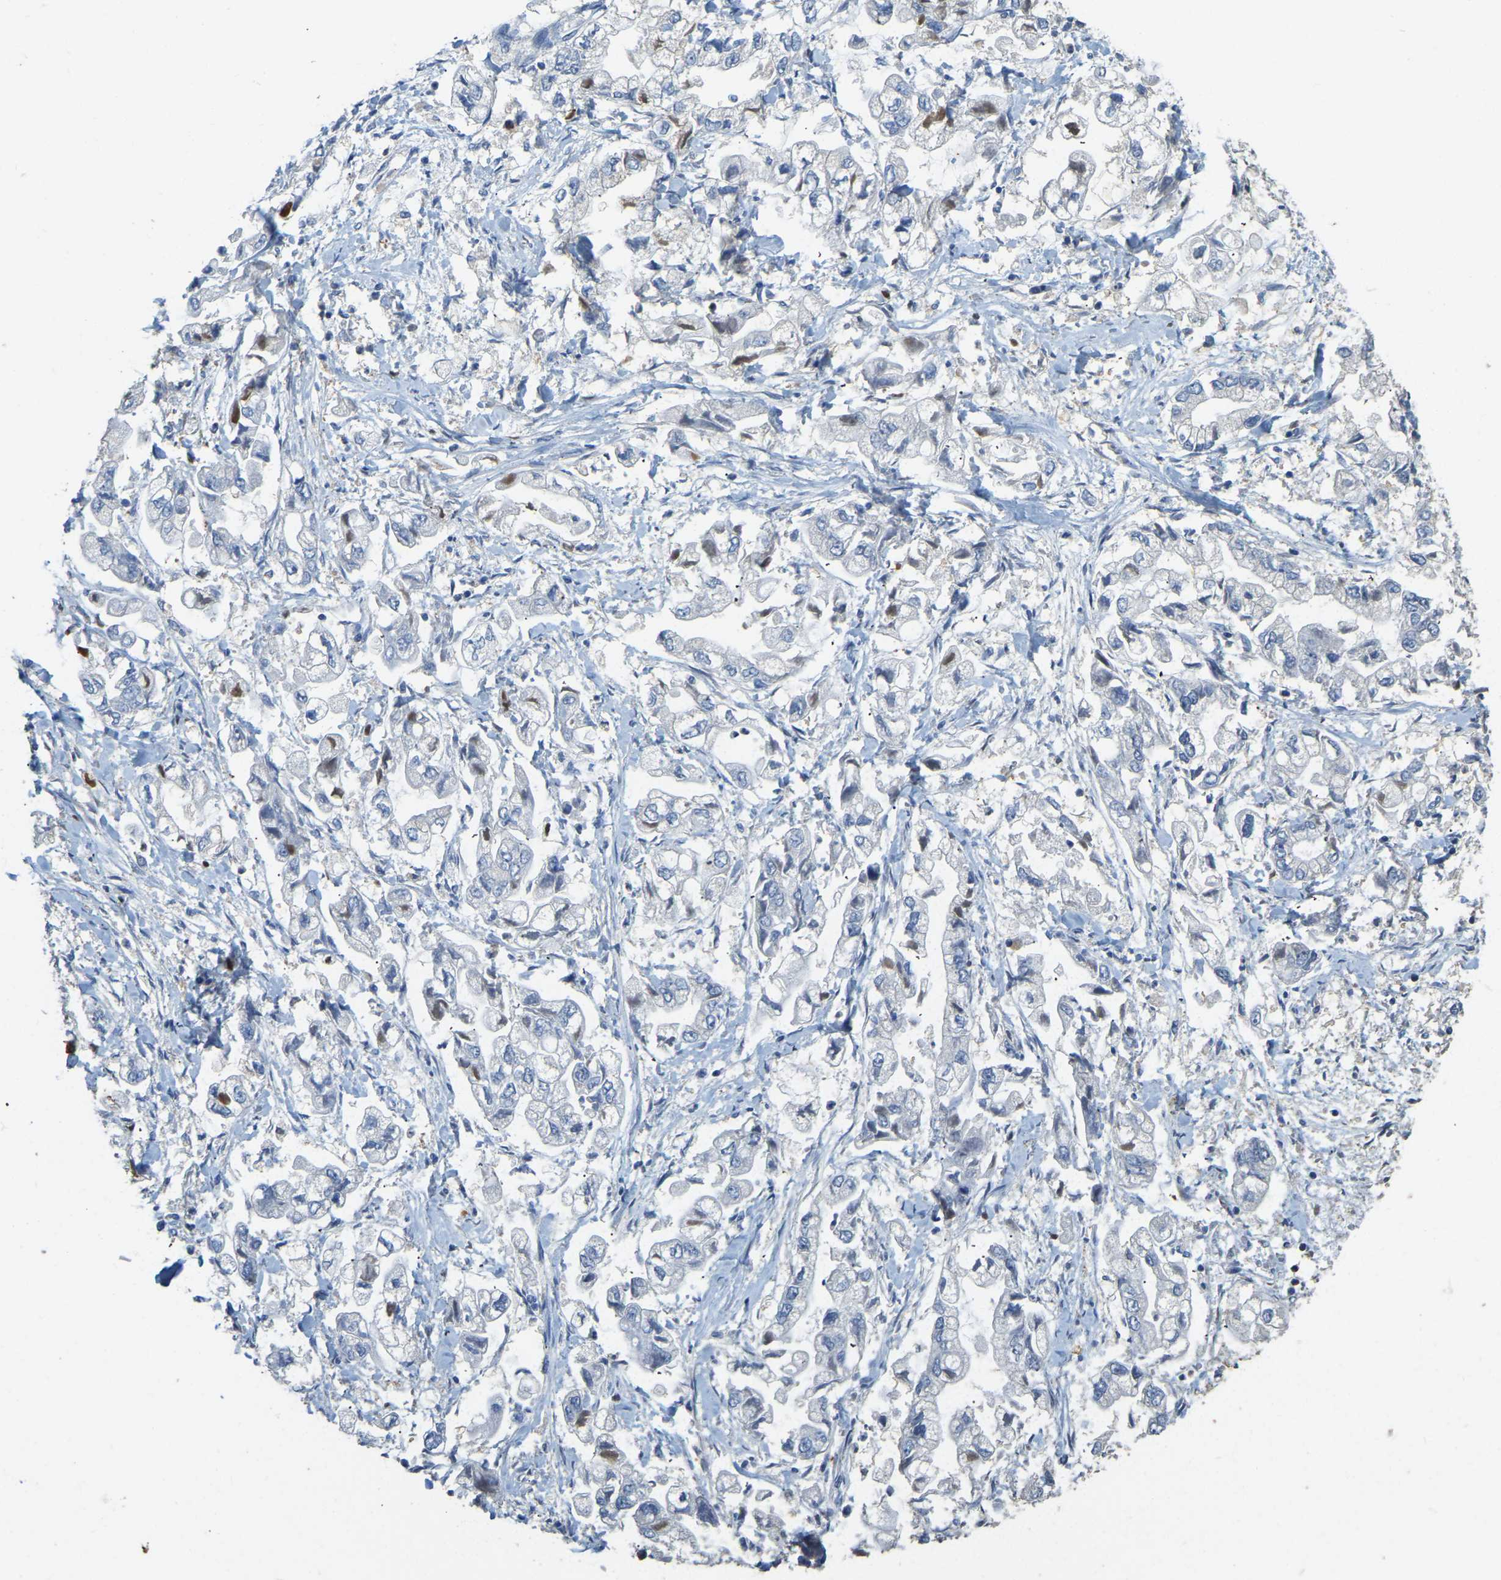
{"staining": {"intensity": "negative", "quantity": "none", "location": "none"}, "tissue": "stomach cancer", "cell_type": "Tumor cells", "image_type": "cancer", "snomed": [{"axis": "morphology", "description": "Normal tissue, NOS"}, {"axis": "morphology", "description": "Adenocarcinoma, NOS"}, {"axis": "topography", "description": "Stomach"}], "caption": "DAB immunohistochemical staining of human stomach cancer (adenocarcinoma) exhibits no significant positivity in tumor cells. The staining is performed using DAB brown chromogen with nuclei counter-stained in using hematoxylin.", "gene": "FAM174A", "patient": {"sex": "male", "age": 62}}